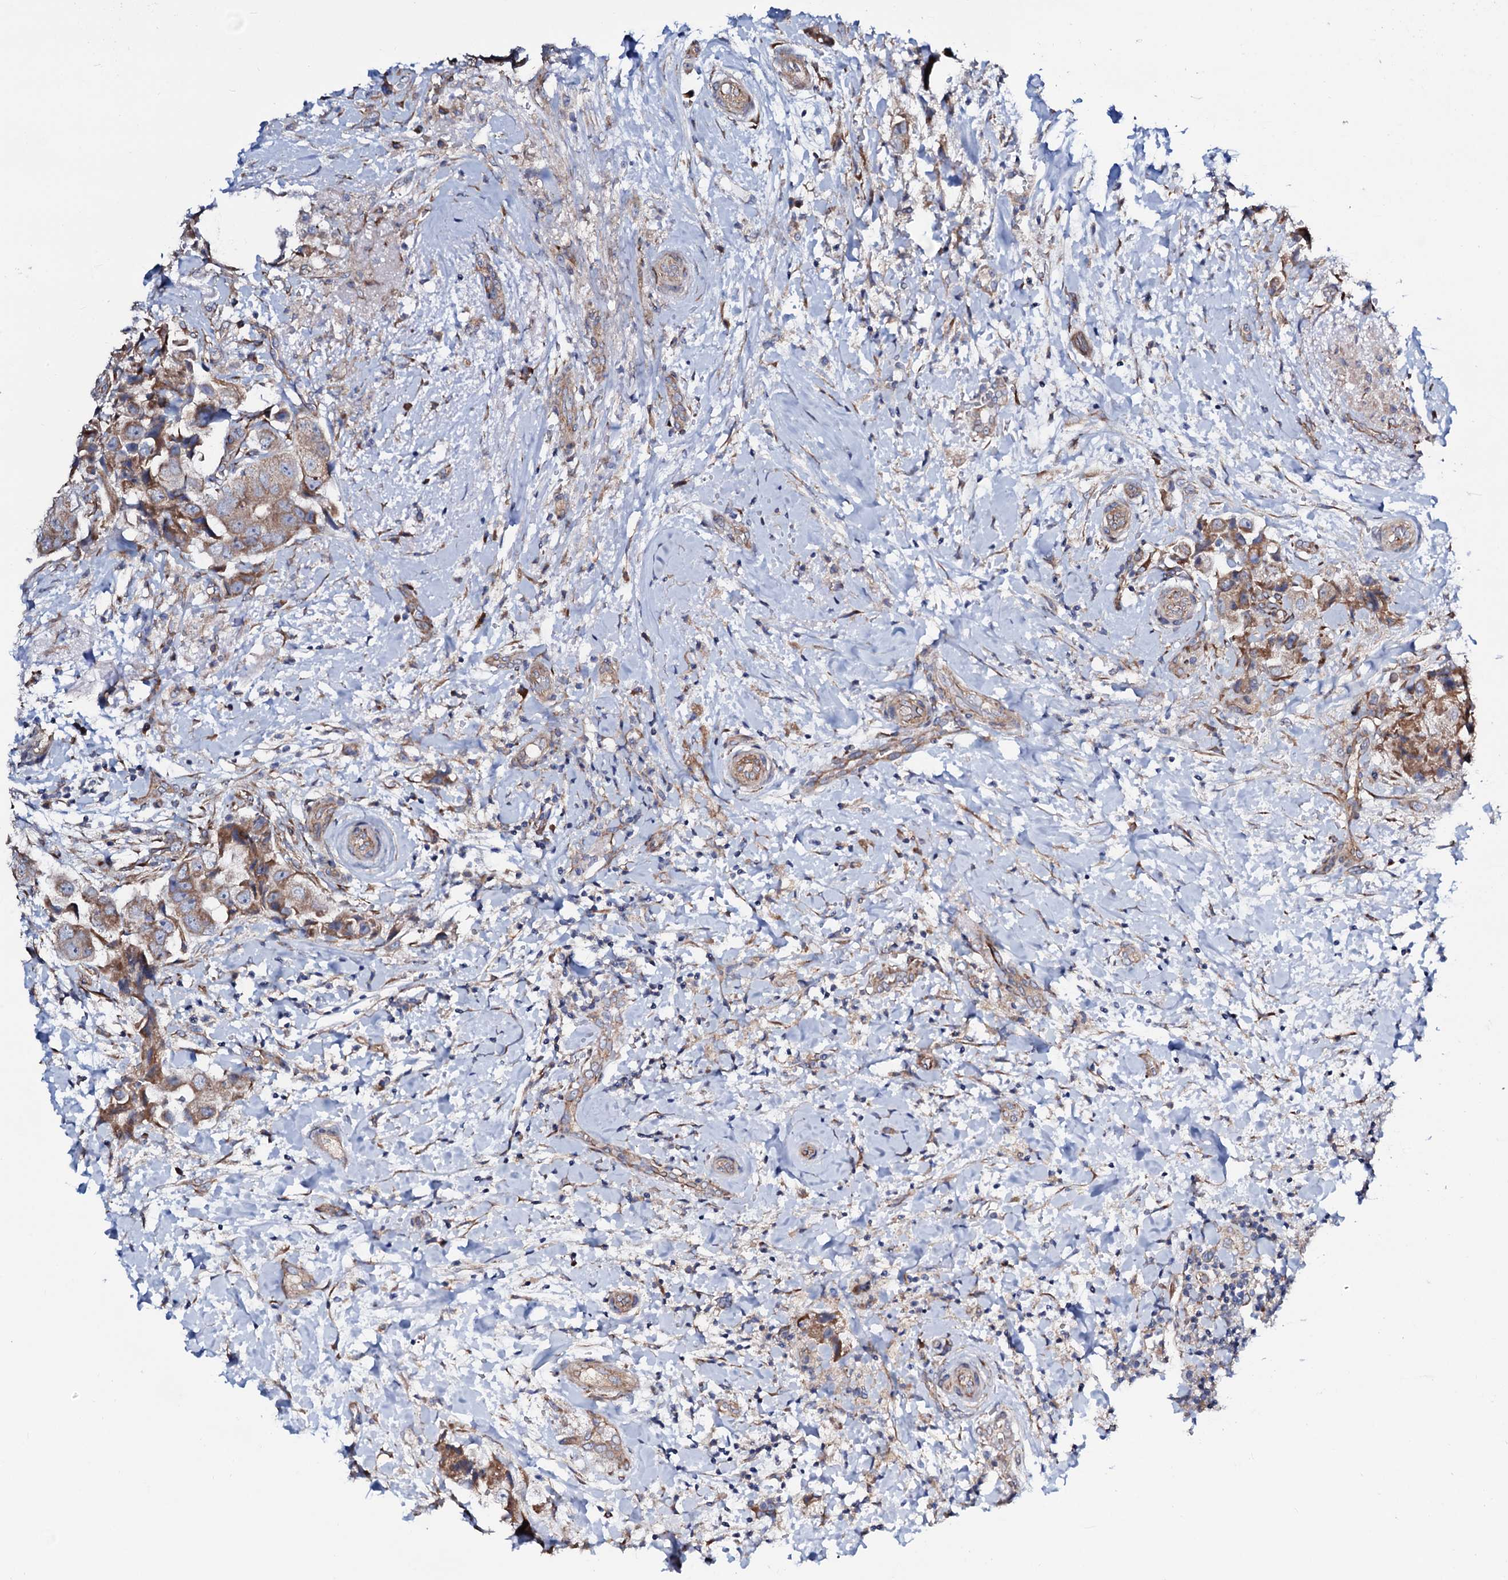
{"staining": {"intensity": "moderate", "quantity": ">75%", "location": "cytoplasmic/membranous"}, "tissue": "breast cancer", "cell_type": "Tumor cells", "image_type": "cancer", "snomed": [{"axis": "morphology", "description": "Normal tissue, NOS"}, {"axis": "morphology", "description": "Duct carcinoma"}, {"axis": "topography", "description": "Breast"}], "caption": "Immunohistochemistry (DAB (3,3'-diaminobenzidine)) staining of invasive ductal carcinoma (breast) exhibits moderate cytoplasmic/membranous protein staining in about >75% of tumor cells.", "gene": "STARD13", "patient": {"sex": "female", "age": 62}}